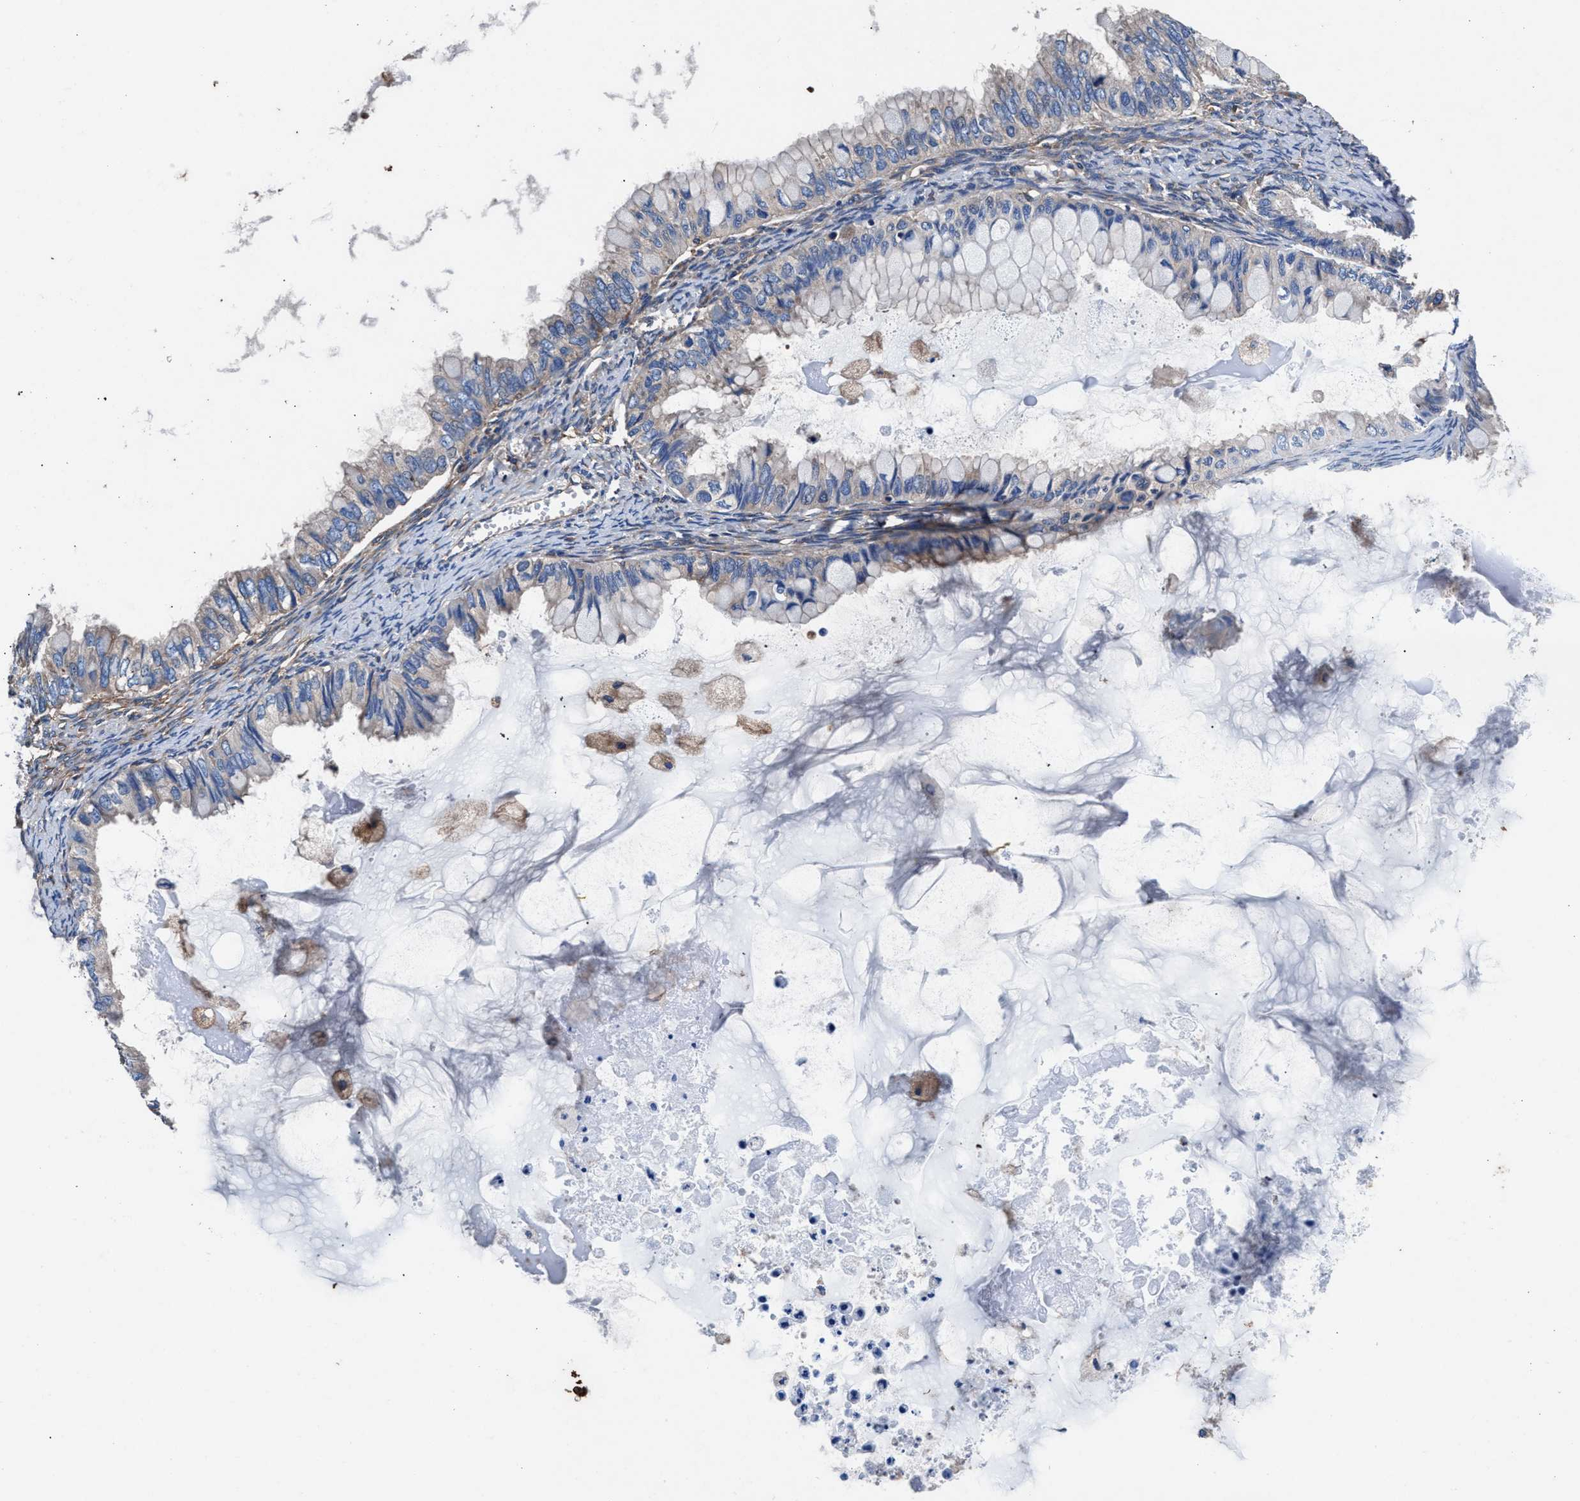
{"staining": {"intensity": "negative", "quantity": "none", "location": "none"}, "tissue": "ovarian cancer", "cell_type": "Tumor cells", "image_type": "cancer", "snomed": [{"axis": "morphology", "description": "Cystadenocarcinoma, mucinous, NOS"}, {"axis": "topography", "description": "Ovary"}], "caption": "Immunohistochemical staining of human ovarian mucinous cystadenocarcinoma reveals no significant expression in tumor cells.", "gene": "SH3GL1", "patient": {"sex": "female", "age": 80}}